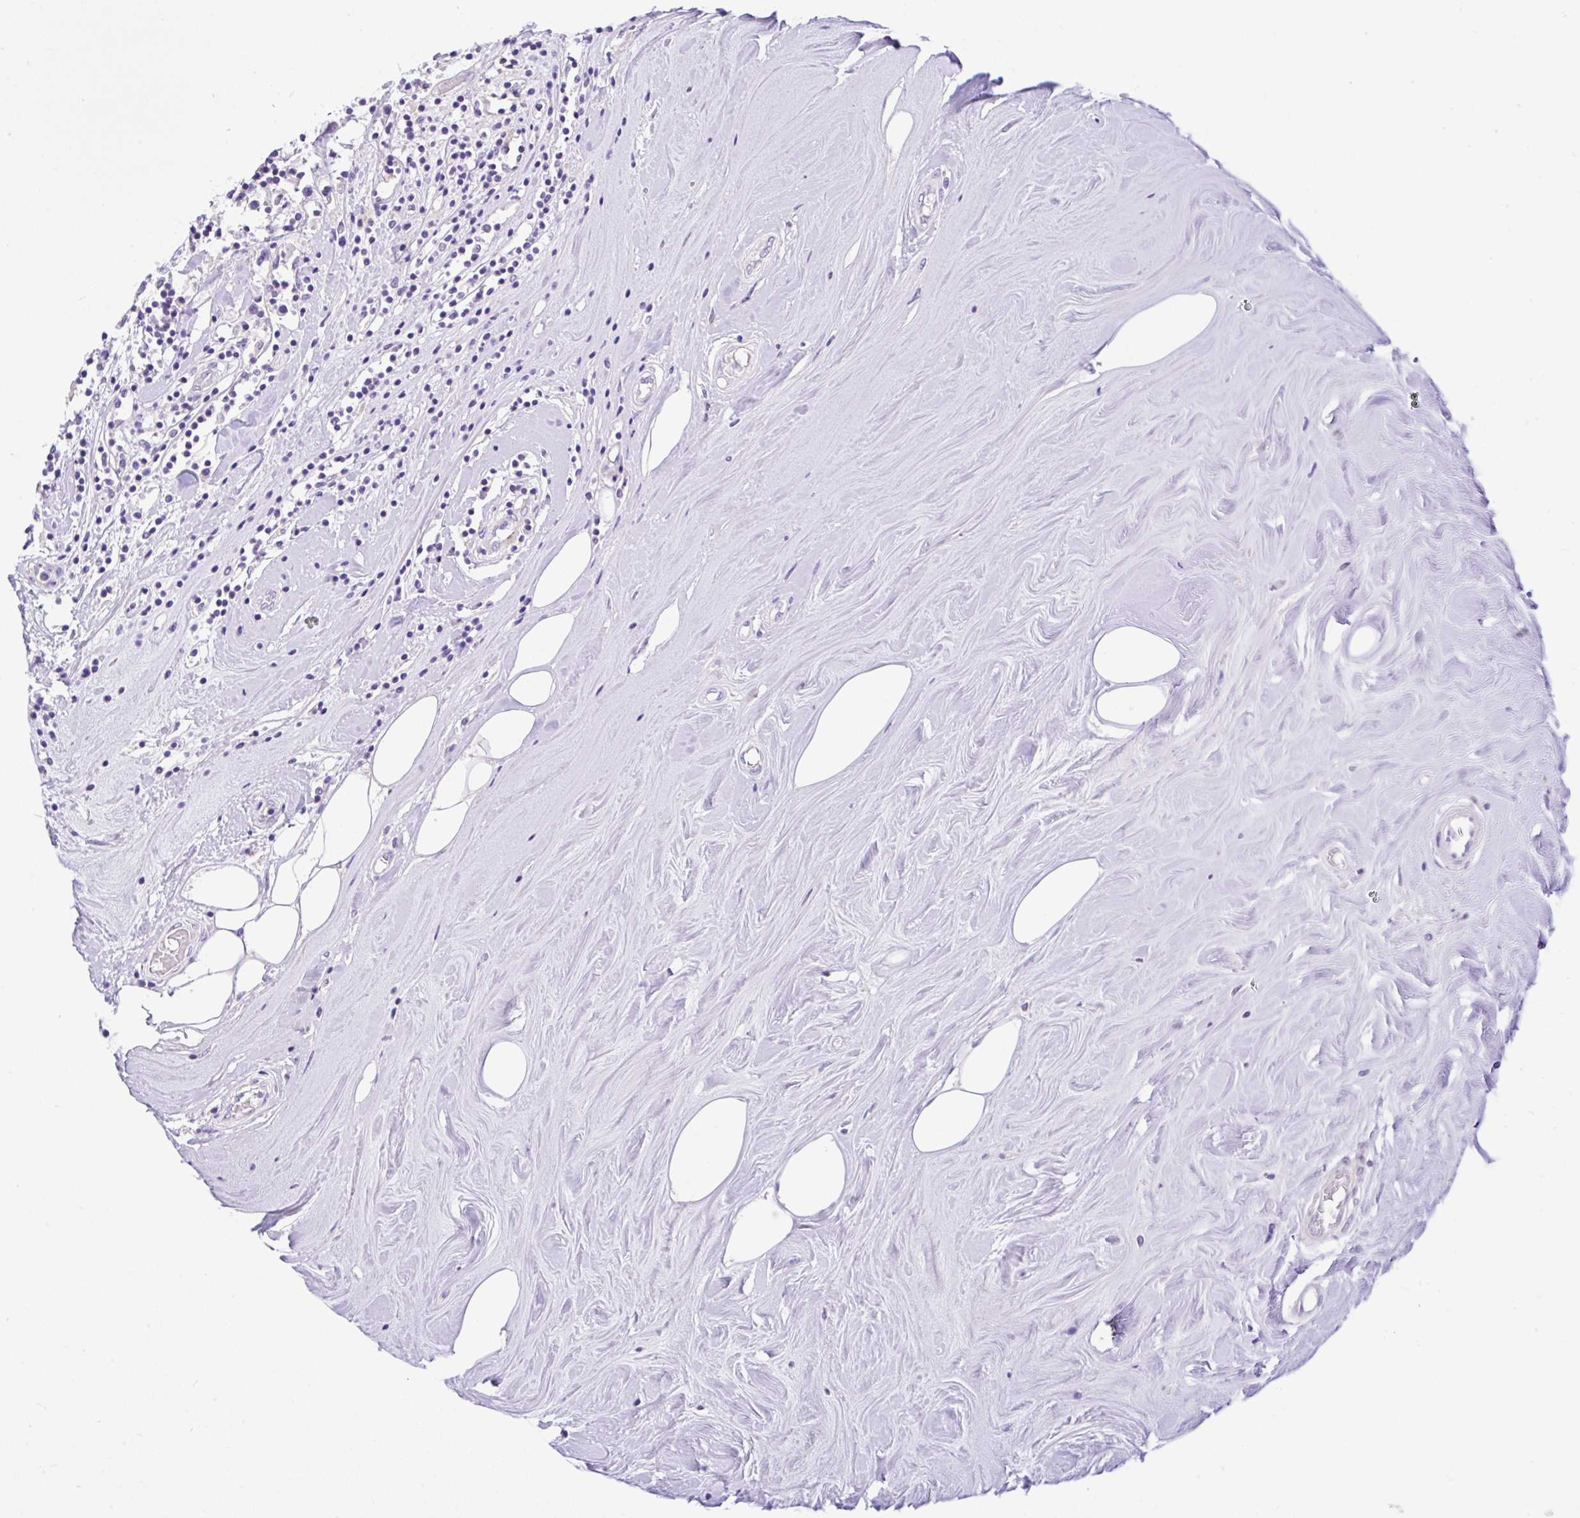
{"staining": {"intensity": "negative", "quantity": "none", "location": "none"}, "tissue": "breast cancer", "cell_type": "Tumor cells", "image_type": "cancer", "snomed": [{"axis": "morphology", "description": "Duct carcinoma"}, {"axis": "topography", "description": "Breast"}], "caption": "High power microscopy image of an immunohistochemistry (IHC) photomicrograph of breast cancer, revealing no significant positivity in tumor cells.", "gene": "ANO4", "patient": {"sex": "female", "age": 61}}